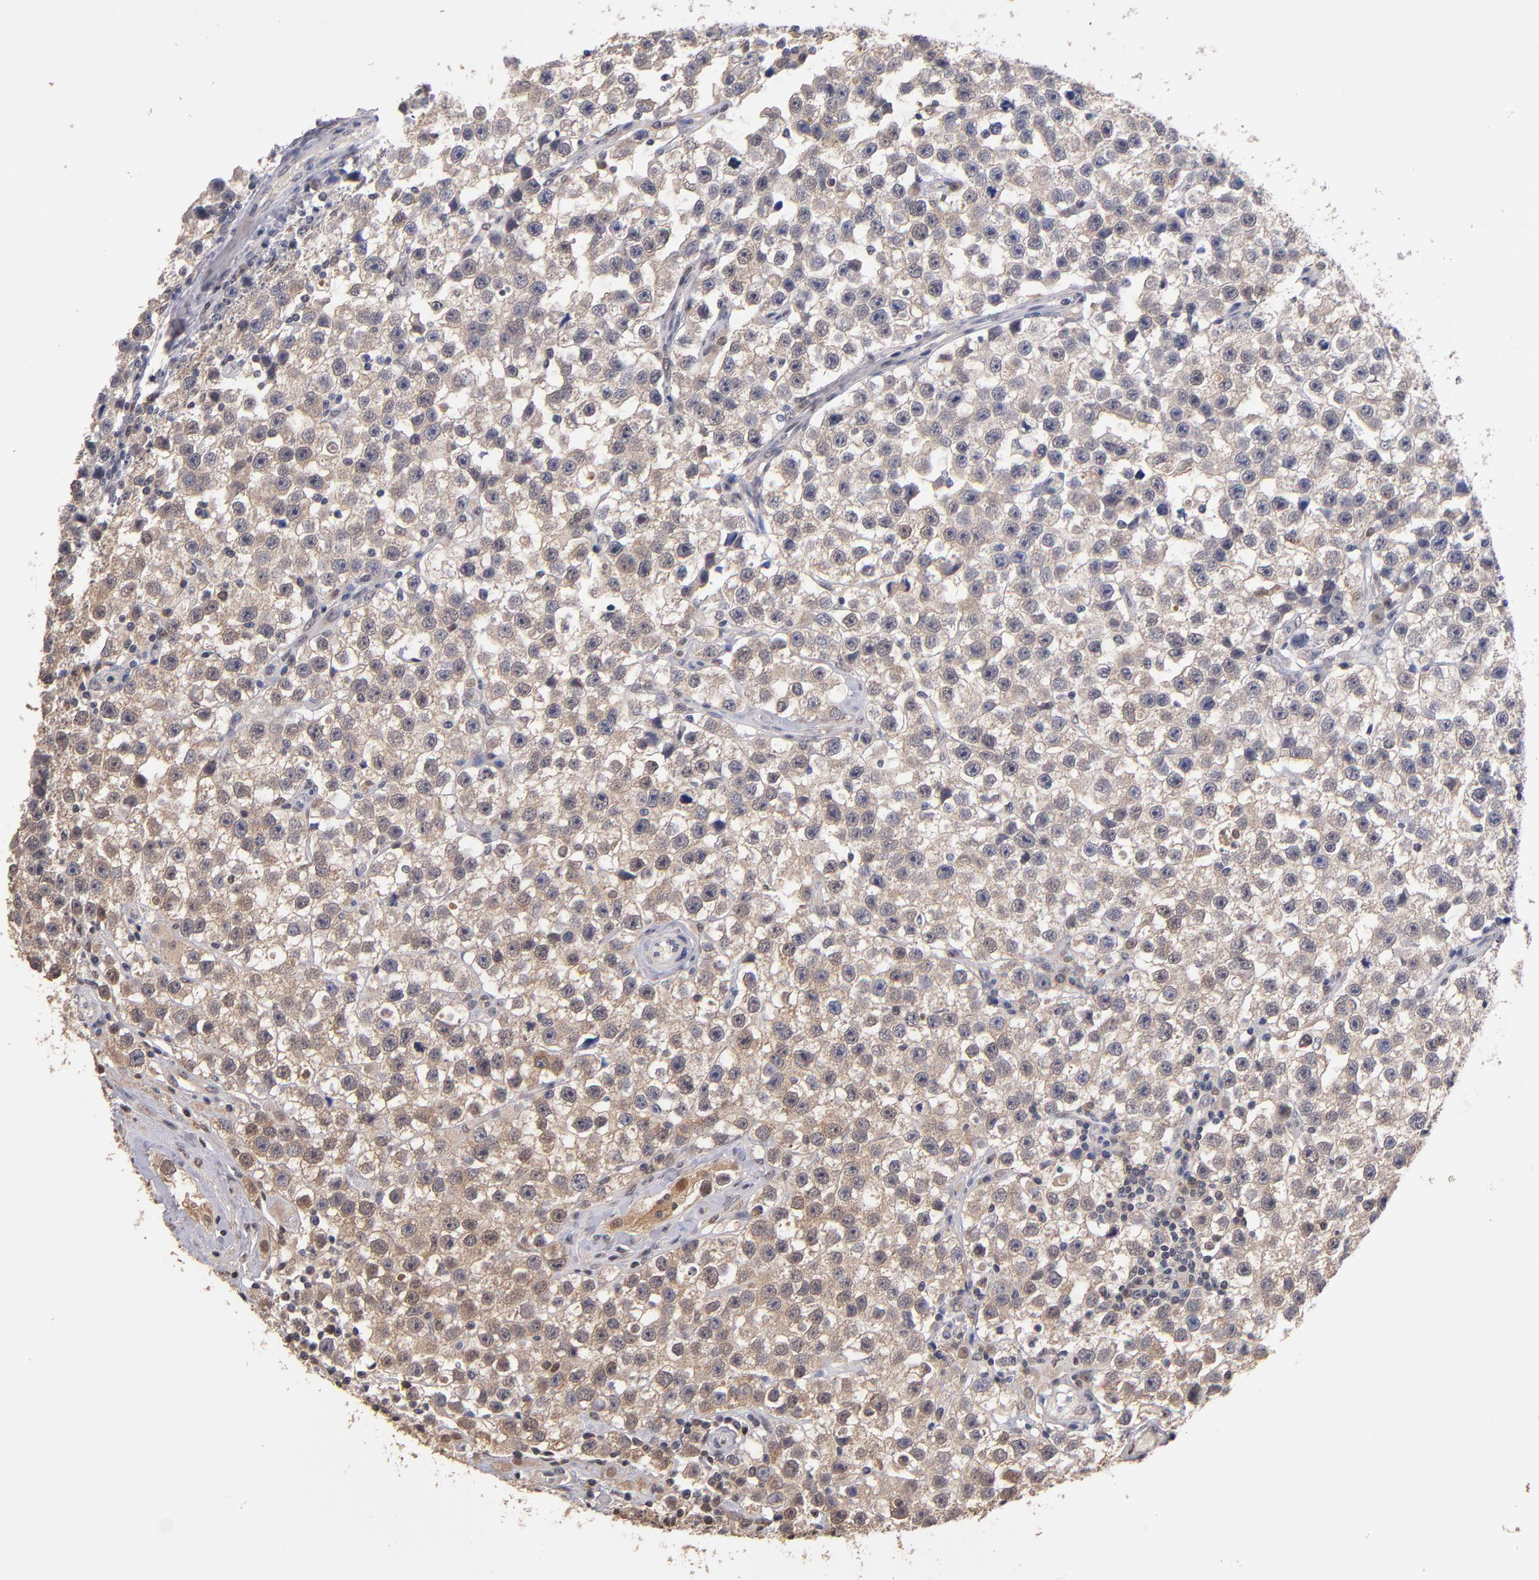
{"staining": {"intensity": "weak", "quantity": "25%-75%", "location": "cytoplasmic/membranous"}, "tissue": "testis cancer", "cell_type": "Tumor cells", "image_type": "cancer", "snomed": [{"axis": "morphology", "description": "Seminoma, NOS"}, {"axis": "topography", "description": "Testis"}], "caption": "Seminoma (testis) tissue reveals weak cytoplasmic/membranous staining in approximately 25%-75% of tumor cells (DAB (3,3'-diaminobenzidine) = brown stain, brightfield microscopy at high magnification).", "gene": "PSMD10", "patient": {"sex": "male", "age": 32}}